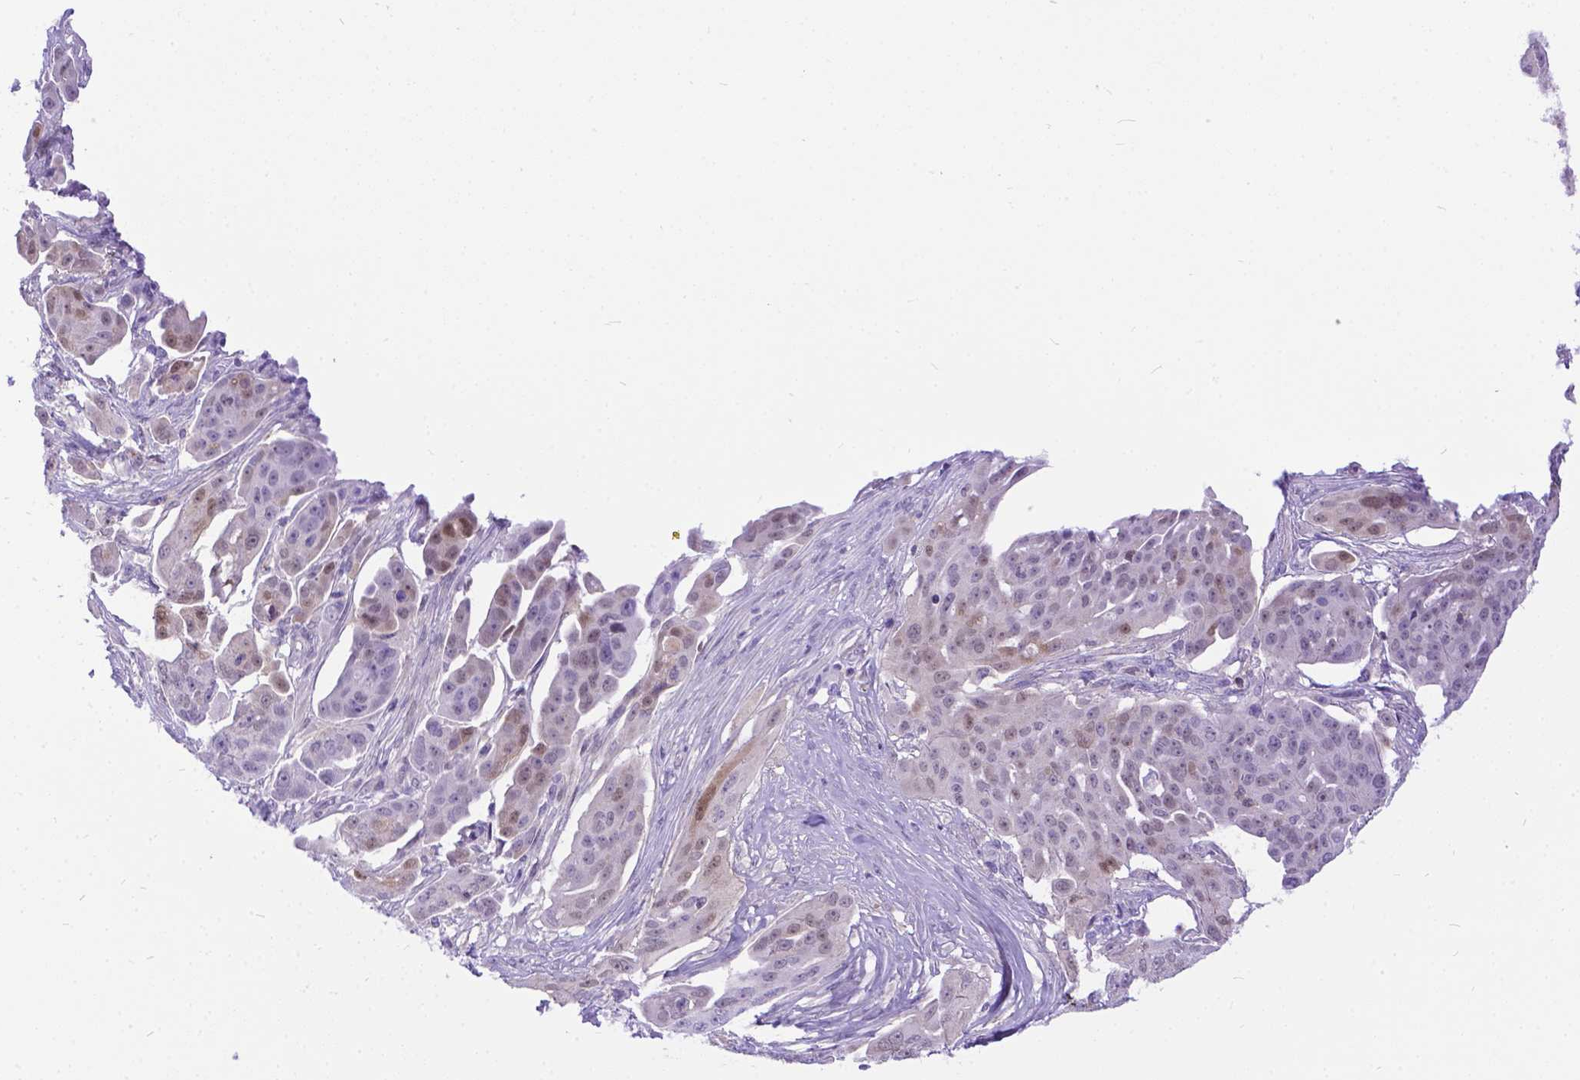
{"staining": {"intensity": "weak", "quantity": "25%-75%", "location": "cytoplasmic/membranous,nuclear"}, "tissue": "ovarian cancer", "cell_type": "Tumor cells", "image_type": "cancer", "snomed": [{"axis": "morphology", "description": "Carcinoma, endometroid"}, {"axis": "topography", "description": "Ovary"}], "caption": "Human ovarian cancer stained with a brown dye shows weak cytoplasmic/membranous and nuclear positive expression in approximately 25%-75% of tumor cells.", "gene": "TMEM169", "patient": {"sex": "female", "age": 70}}